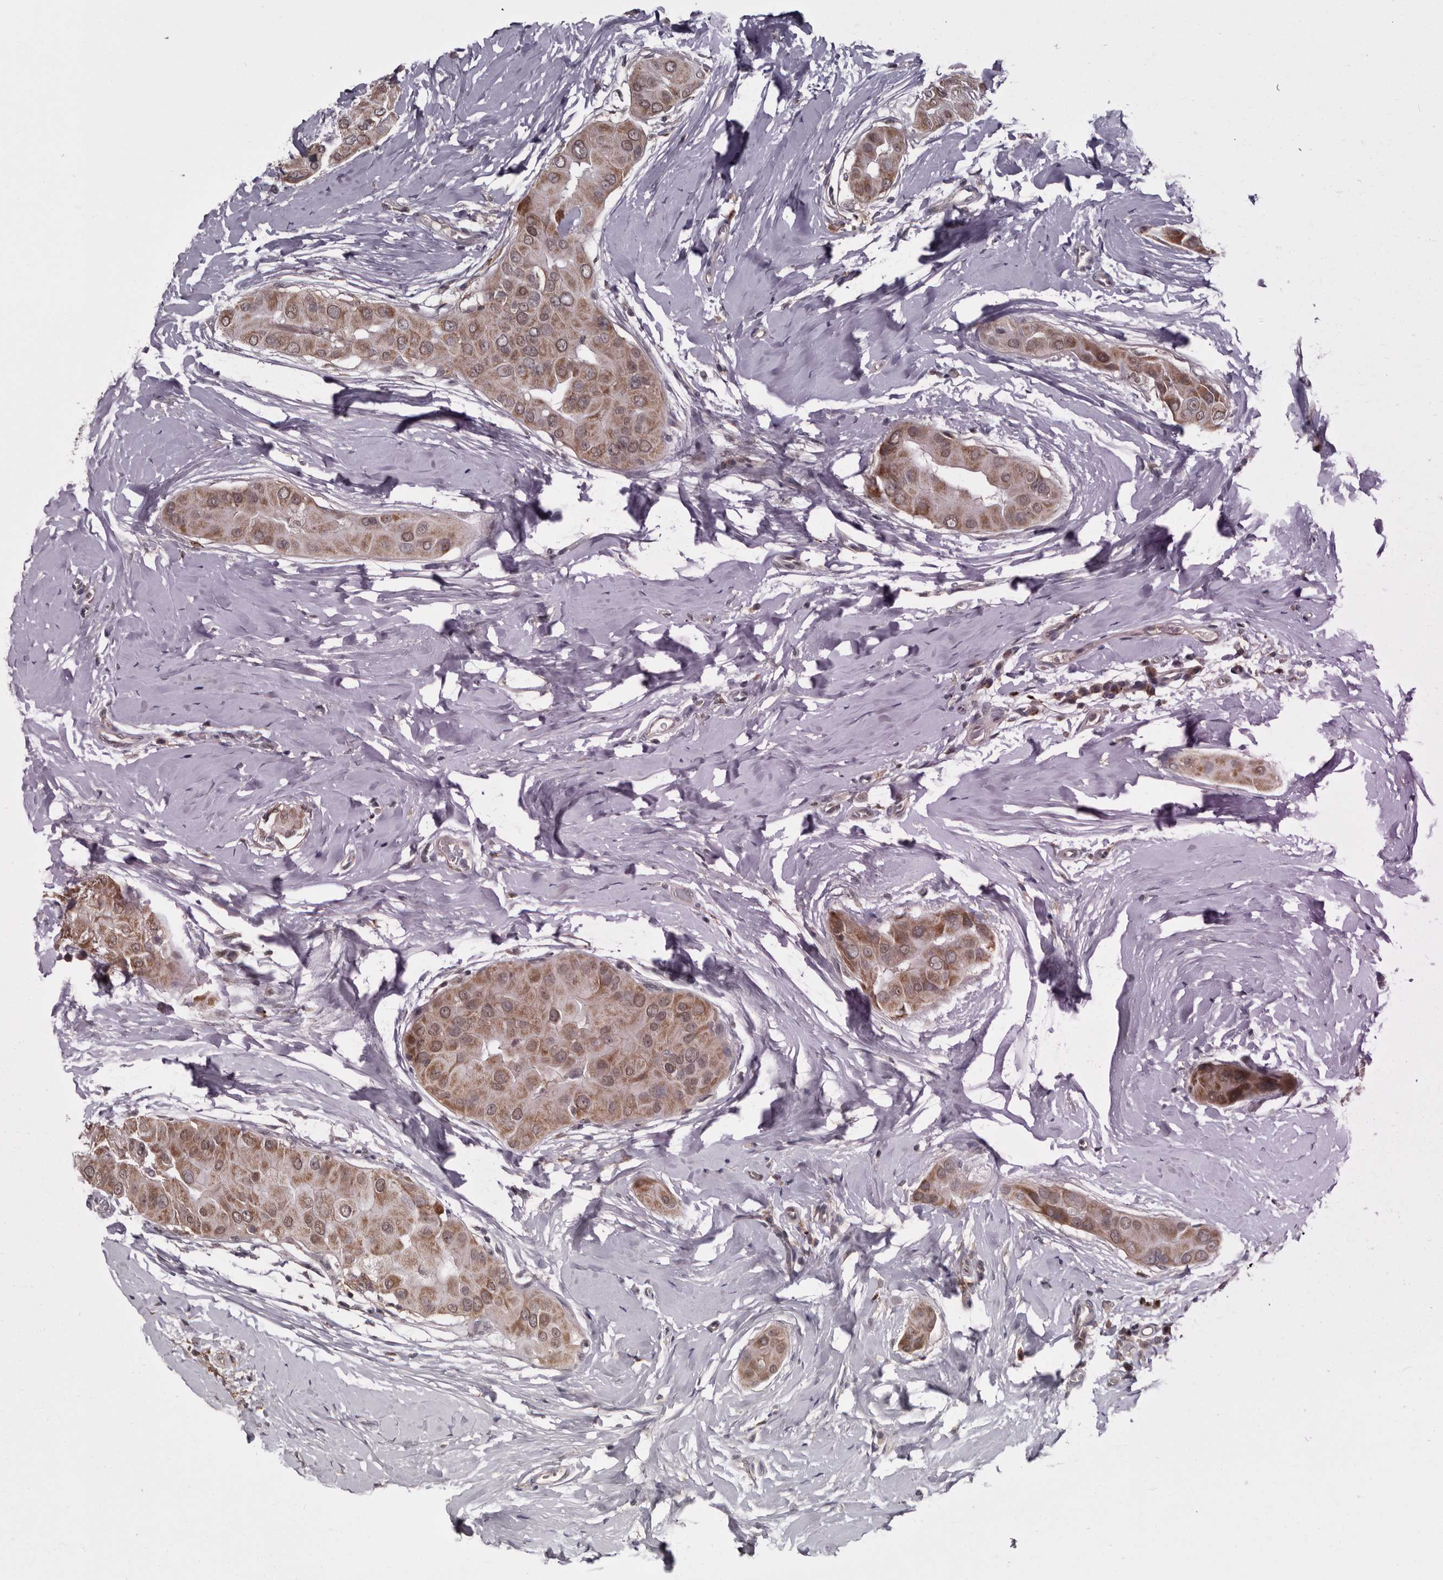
{"staining": {"intensity": "moderate", "quantity": ">75%", "location": "cytoplasmic/membranous,nuclear"}, "tissue": "thyroid cancer", "cell_type": "Tumor cells", "image_type": "cancer", "snomed": [{"axis": "morphology", "description": "Papillary adenocarcinoma, NOS"}, {"axis": "topography", "description": "Thyroid gland"}], "caption": "Immunohistochemistry (IHC) histopathology image of neoplastic tissue: human papillary adenocarcinoma (thyroid) stained using IHC demonstrates medium levels of moderate protein expression localized specifically in the cytoplasmic/membranous and nuclear of tumor cells, appearing as a cytoplasmic/membranous and nuclear brown color.", "gene": "MOGAT2", "patient": {"sex": "male", "age": 33}}